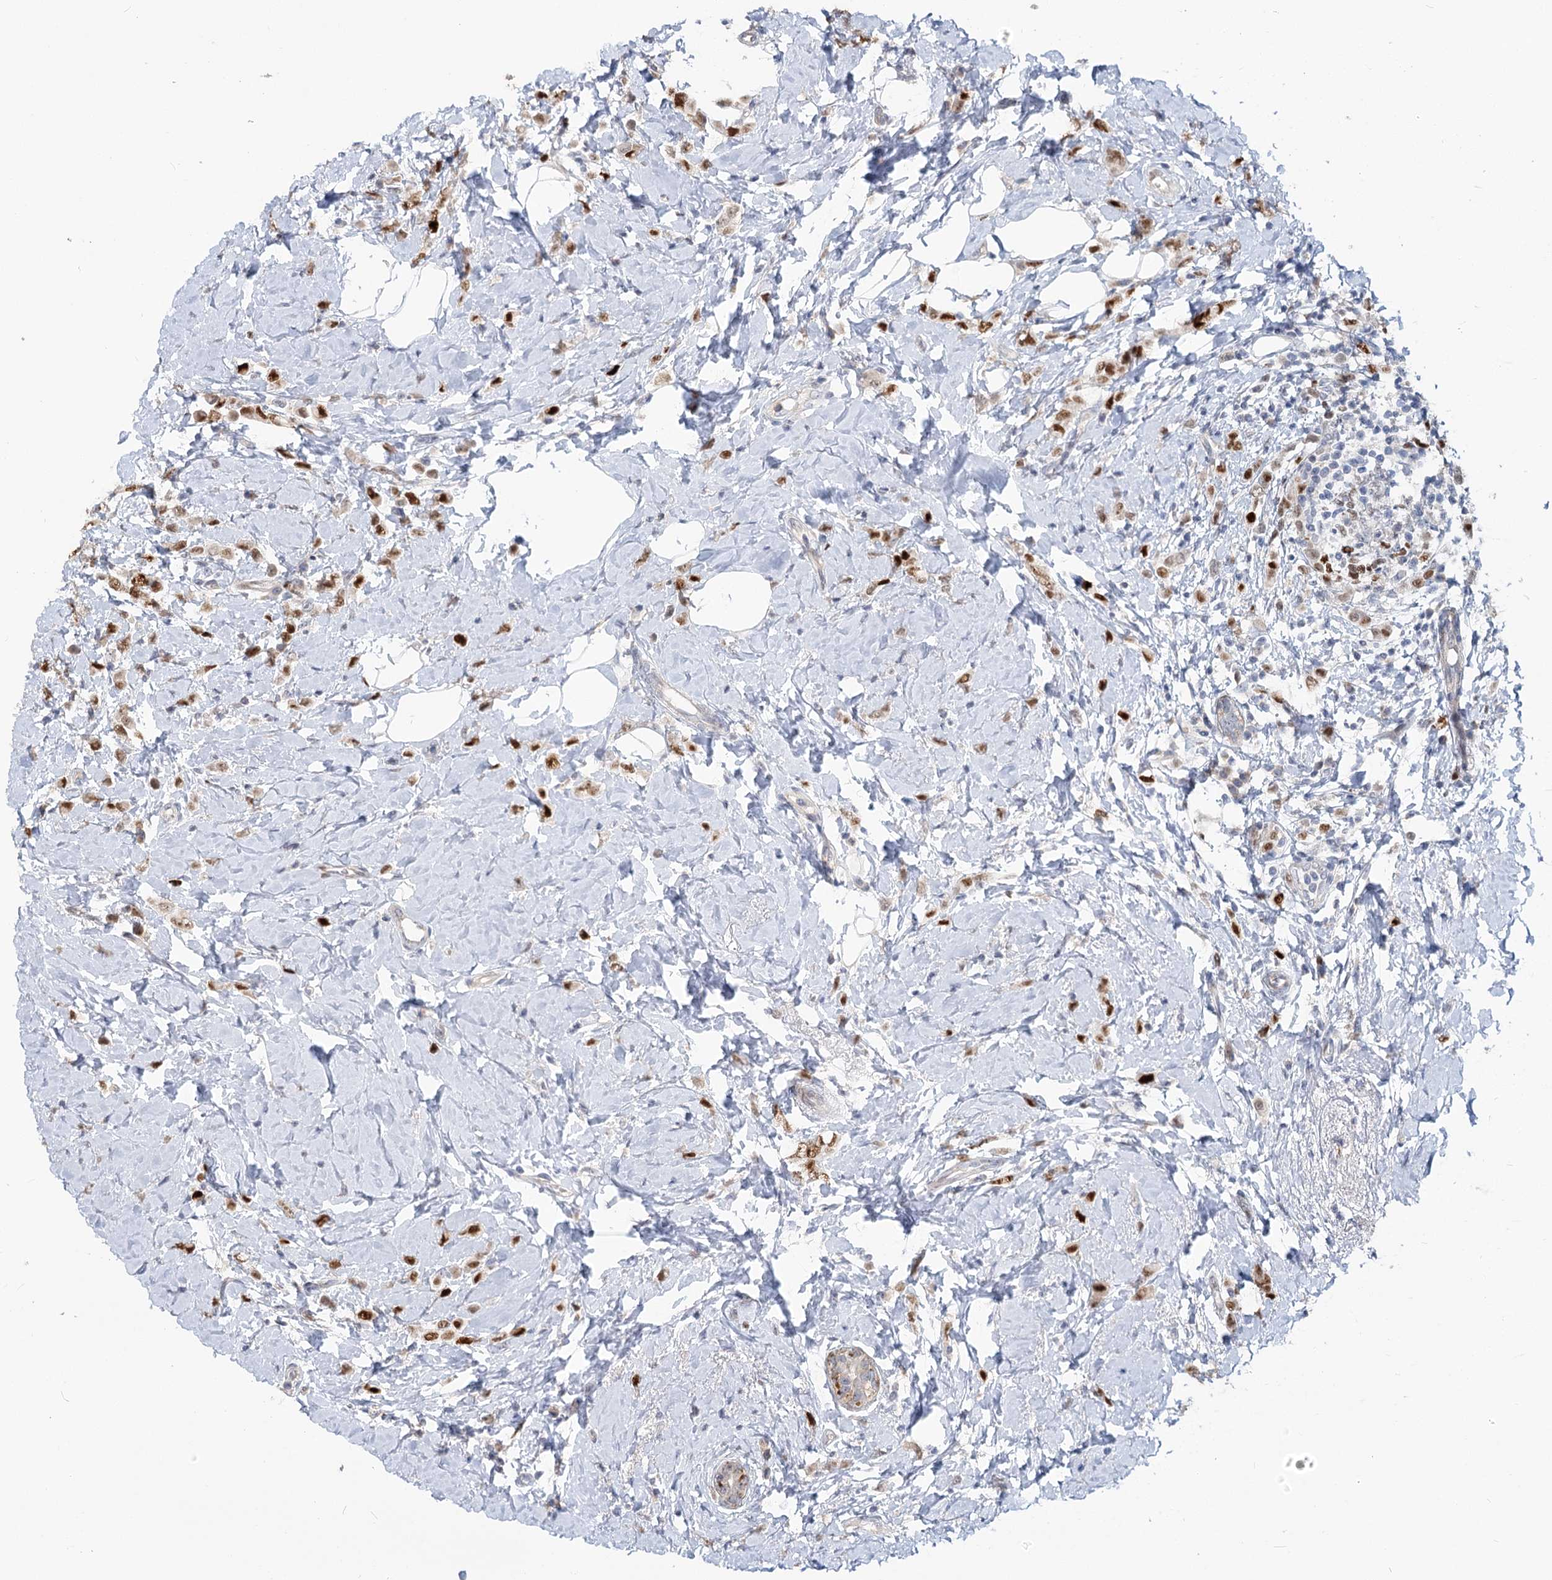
{"staining": {"intensity": "moderate", "quantity": ">75%", "location": "nuclear"}, "tissue": "breast cancer", "cell_type": "Tumor cells", "image_type": "cancer", "snomed": [{"axis": "morphology", "description": "Lobular carcinoma"}, {"axis": "topography", "description": "Breast"}], "caption": "Immunohistochemistry (IHC) (DAB) staining of breast lobular carcinoma shows moderate nuclear protein positivity in about >75% of tumor cells.", "gene": "PIK3C2A", "patient": {"sex": "female", "age": 47}}